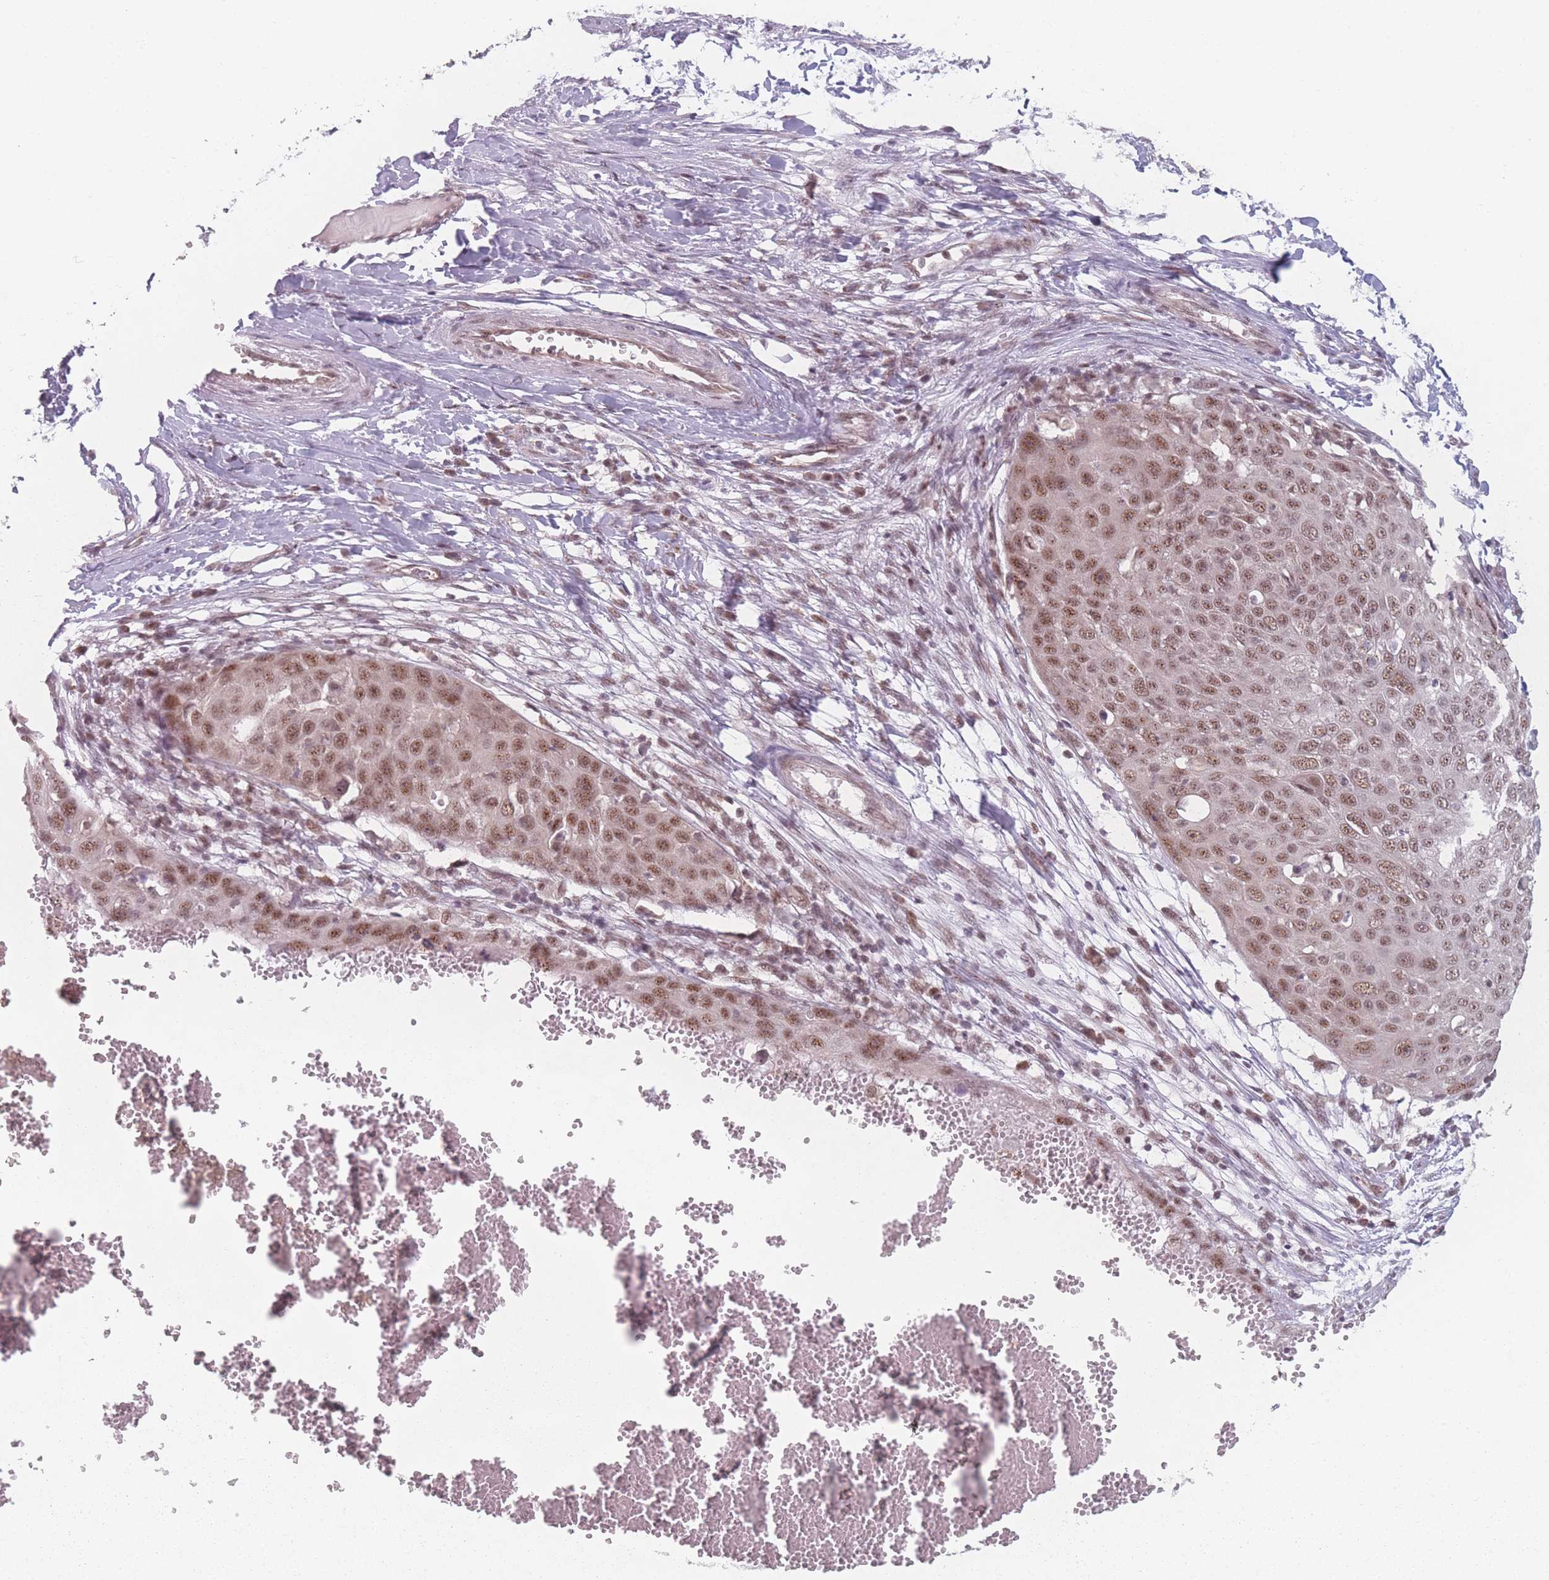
{"staining": {"intensity": "moderate", "quantity": ">75%", "location": "nuclear"}, "tissue": "skin cancer", "cell_type": "Tumor cells", "image_type": "cancer", "snomed": [{"axis": "morphology", "description": "Squamous cell carcinoma, NOS"}, {"axis": "topography", "description": "Skin"}], "caption": "Protein analysis of skin squamous cell carcinoma tissue demonstrates moderate nuclear positivity in about >75% of tumor cells. (Stains: DAB in brown, nuclei in blue, Microscopy: brightfield microscopy at high magnification).", "gene": "ZC3H14", "patient": {"sex": "male", "age": 71}}